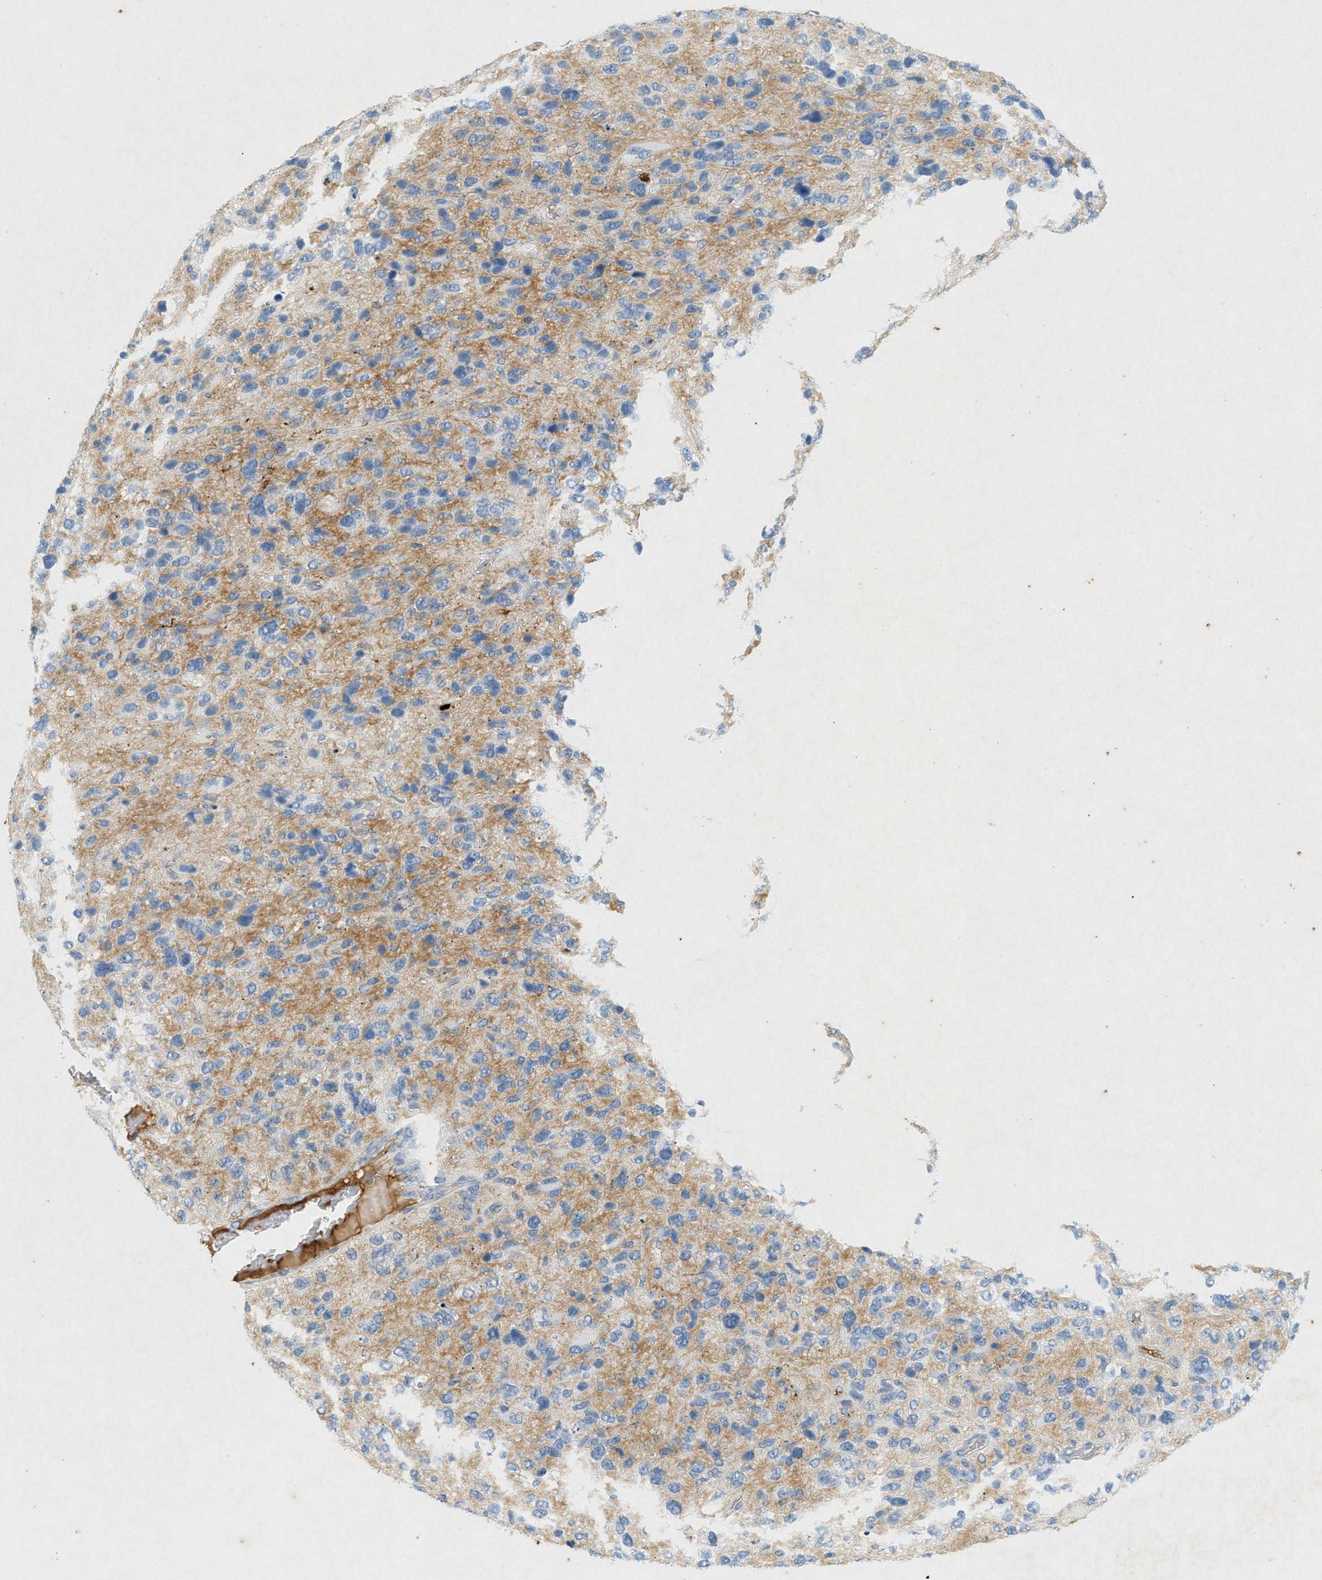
{"staining": {"intensity": "negative", "quantity": "none", "location": "none"}, "tissue": "glioma", "cell_type": "Tumor cells", "image_type": "cancer", "snomed": [{"axis": "morphology", "description": "Glioma, malignant, High grade"}, {"axis": "topography", "description": "Brain"}], "caption": "This is a micrograph of immunohistochemistry (IHC) staining of malignant high-grade glioma, which shows no expression in tumor cells.", "gene": "F2", "patient": {"sex": "female", "age": 58}}